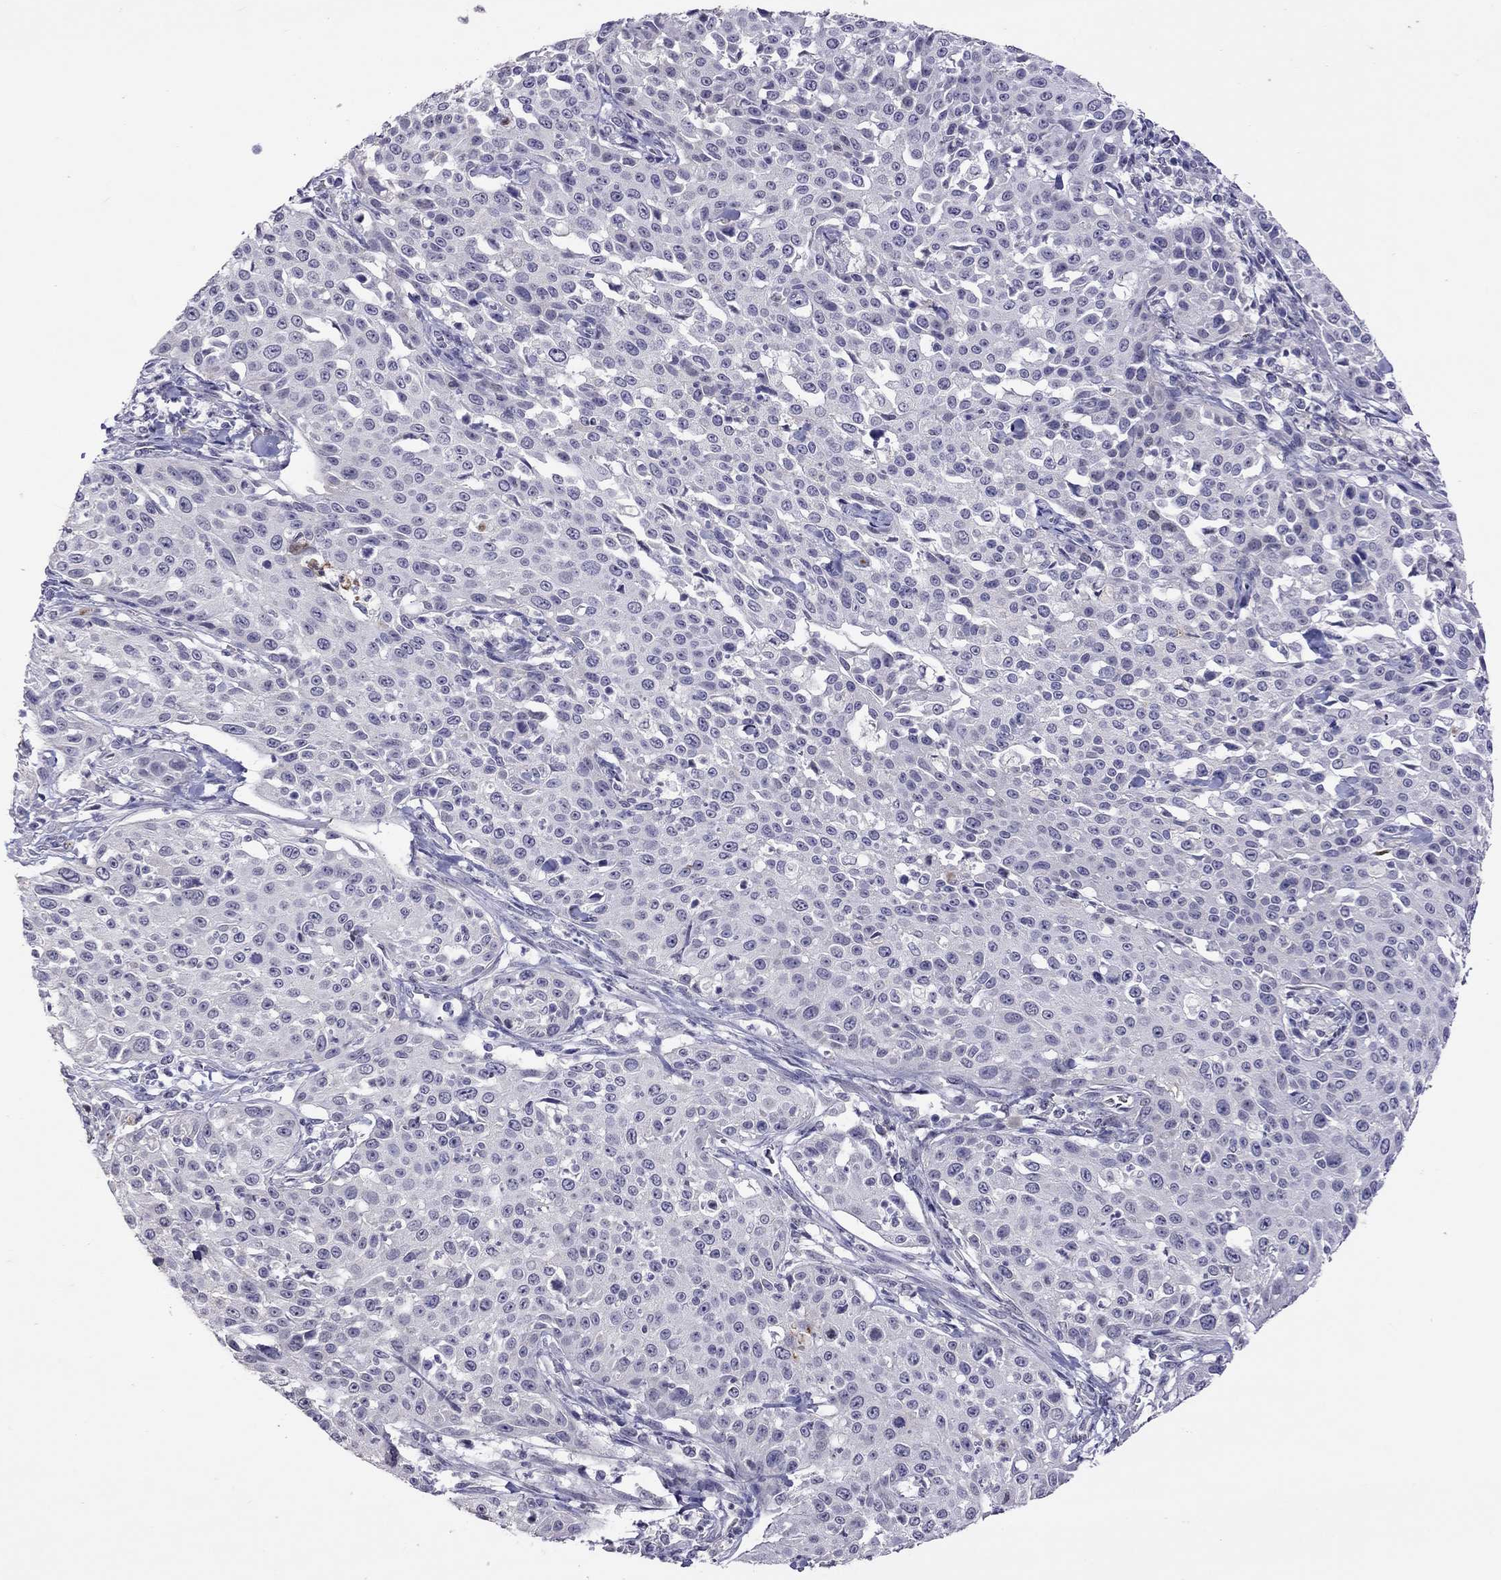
{"staining": {"intensity": "negative", "quantity": "none", "location": "none"}, "tissue": "cervical cancer", "cell_type": "Tumor cells", "image_type": "cancer", "snomed": [{"axis": "morphology", "description": "Squamous cell carcinoma, NOS"}, {"axis": "topography", "description": "Cervix"}], "caption": "DAB (3,3'-diaminobenzidine) immunohistochemical staining of cervical cancer displays no significant positivity in tumor cells. (Immunohistochemistry, brightfield microscopy, high magnification).", "gene": "SERPINA3", "patient": {"sex": "female", "age": 26}}